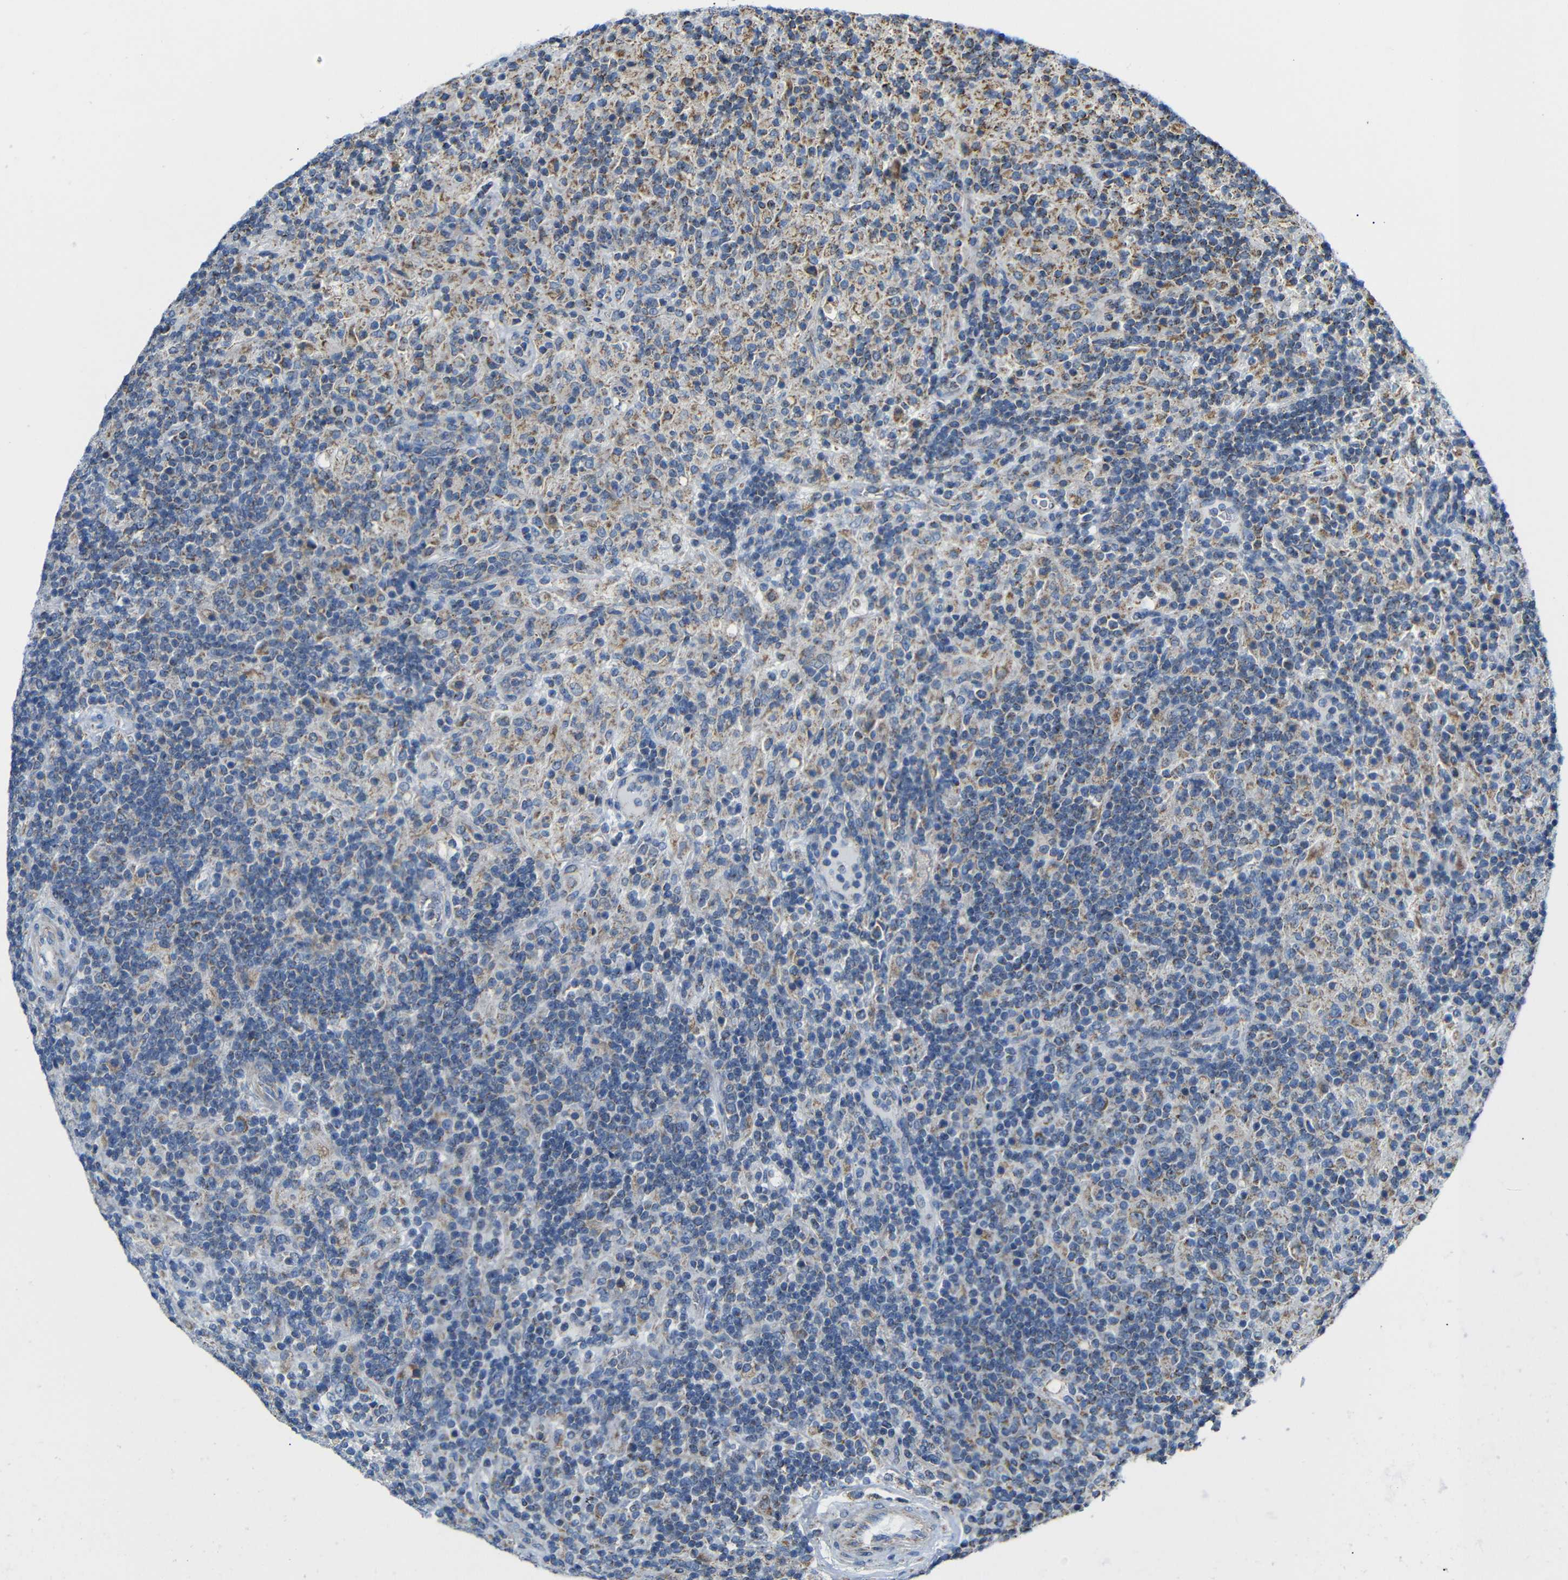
{"staining": {"intensity": "moderate", "quantity": "25%-75%", "location": "cytoplasmic/membranous"}, "tissue": "lymphoma", "cell_type": "Tumor cells", "image_type": "cancer", "snomed": [{"axis": "morphology", "description": "Hodgkin's disease, NOS"}, {"axis": "topography", "description": "Lymph node"}], "caption": "About 25%-75% of tumor cells in human Hodgkin's disease show moderate cytoplasmic/membranous protein staining as visualized by brown immunohistochemical staining.", "gene": "FAM171B", "patient": {"sex": "male", "age": 70}}